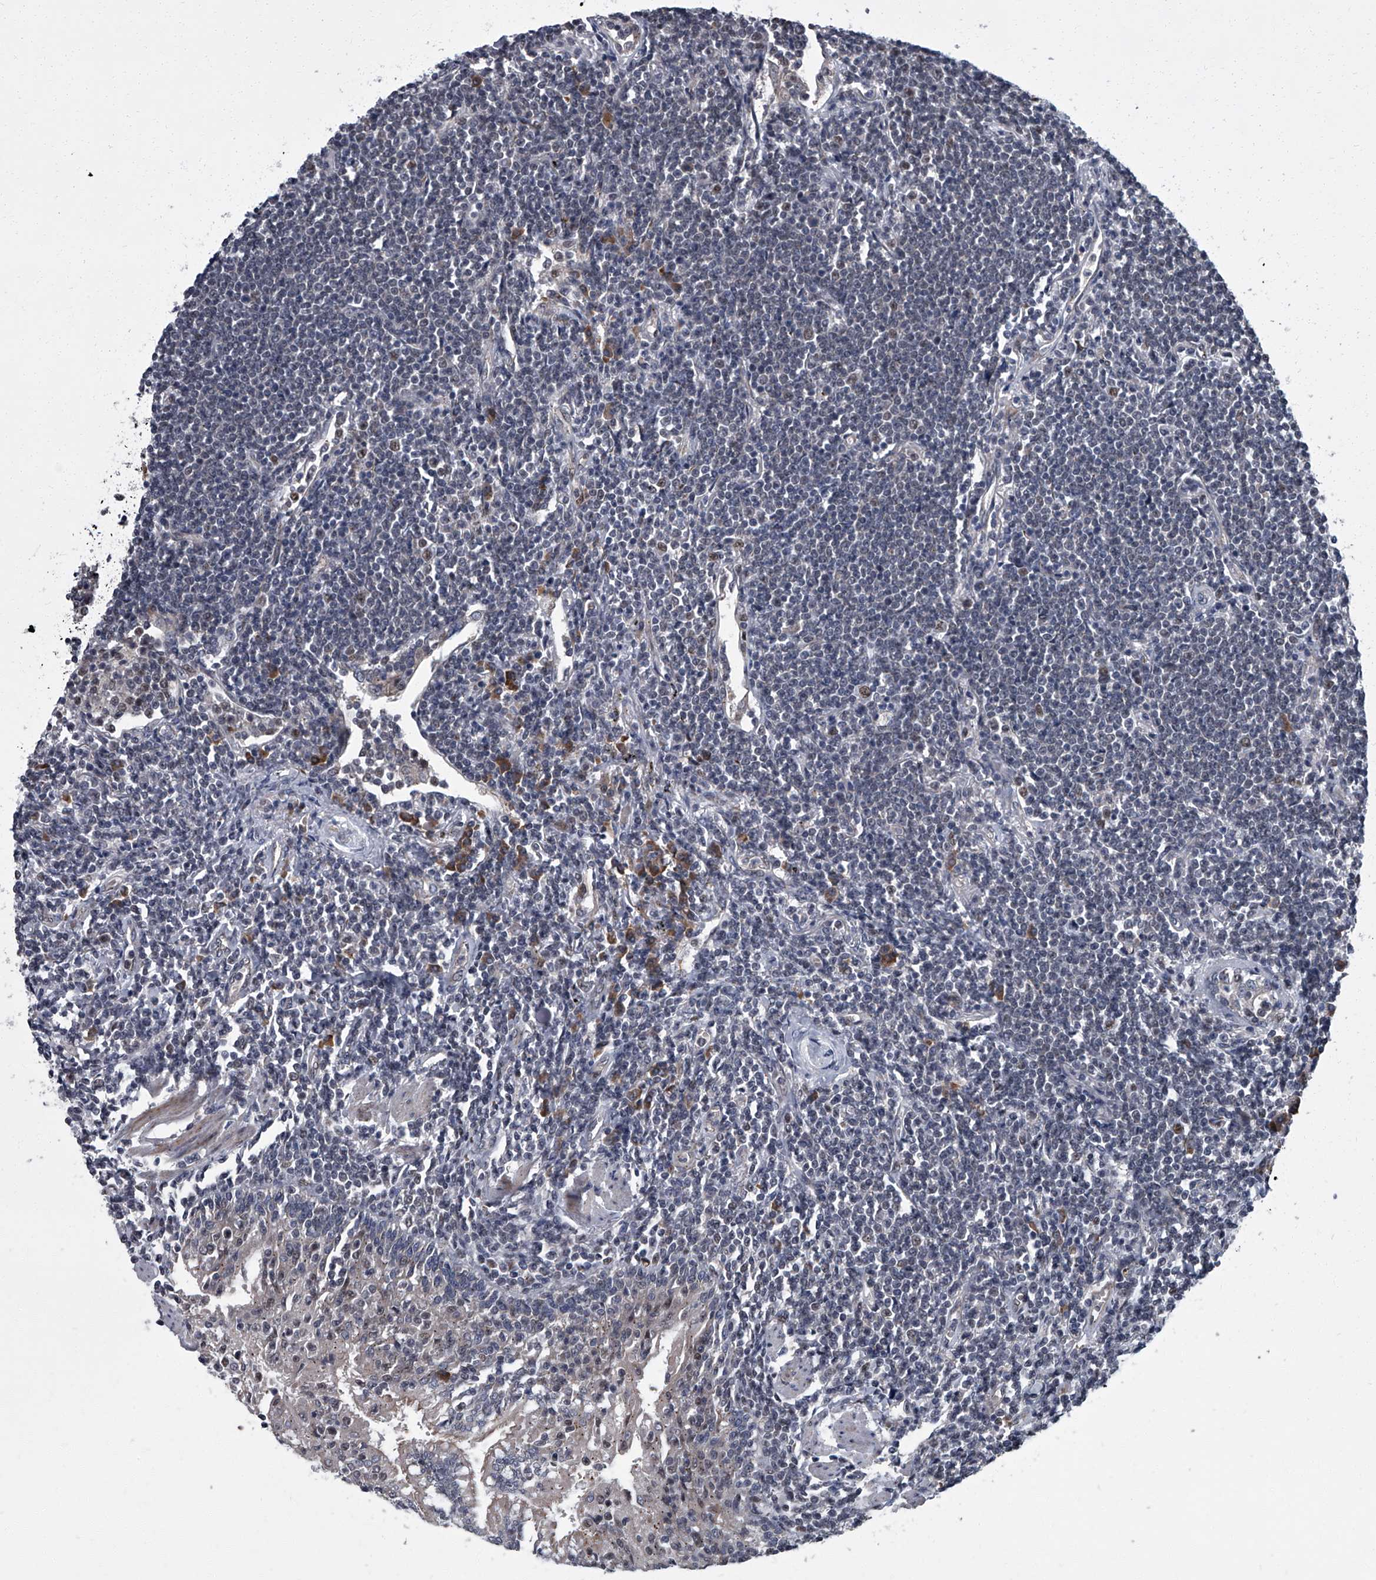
{"staining": {"intensity": "negative", "quantity": "none", "location": "none"}, "tissue": "lymphoma", "cell_type": "Tumor cells", "image_type": "cancer", "snomed": [{"axis": "morphology", "description": "Malignant lymphoma, non-Hodgkin's type, Low grade"}, {"axis": "topography", "description": "Lung"}], "caption": "Malignant lymphoma, non-Hodgkin's type (low-grade) was stained to show a protein in brown. There is no significant positivity in tumor cells.", "gene": "ZNF274", "patient": {"sex": "female", "age": 71}}